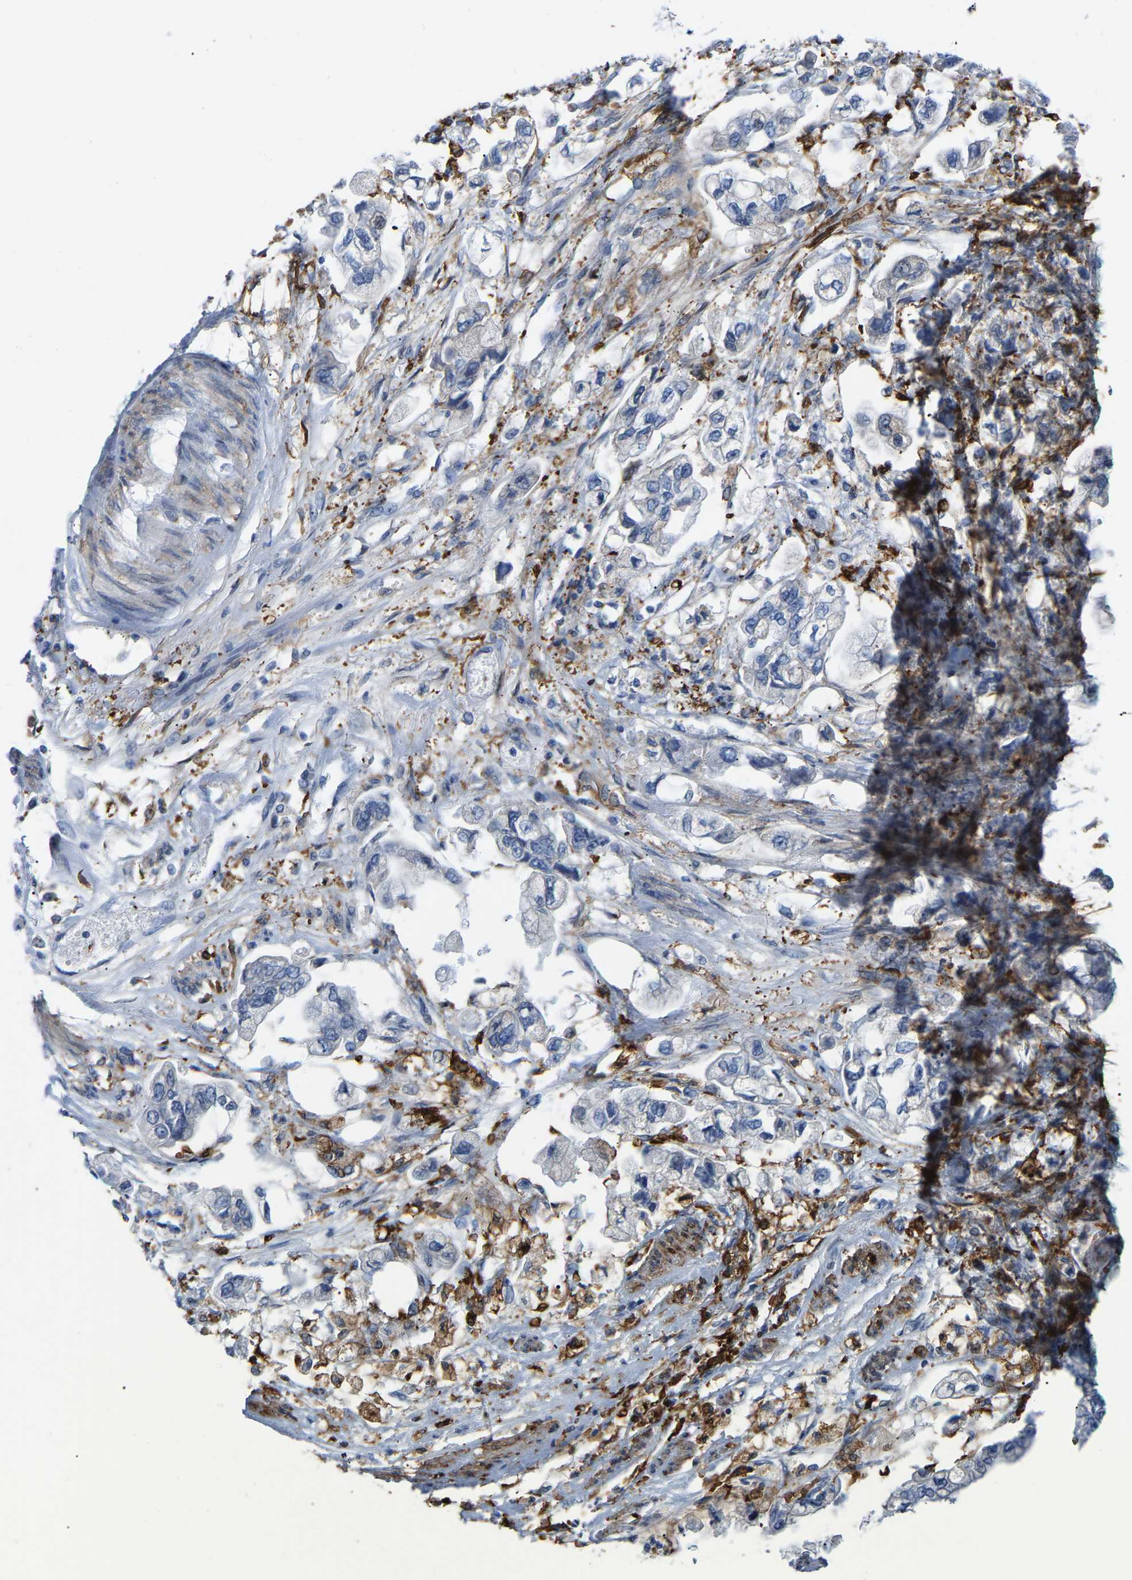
{"staining": {"intensity": "negative", "quantity": "none", "location": "none"}, "tissue": "stomach cancer", "cell_type": "Tumor cells", "image_type": "cancer", "snomed": [{"axis": "morphology", "description": "Normal tissue, NOS"}, {"axis": "morphology", "description": "Adenocarcinoma, NOS"}, {"axis": "topography", "description": "Stomach"}], "caption": "IHC photomicrograph of neoplastic tissue: human adenocarcinoma (stomach) stained with DAB (3,3'-diaminobenzidine) exhibits no significant protein positivity in tumor cells. (DAB (3,3'-diaminobenzidine) IHC with hematoxylin counter stain).", "gene": "ABTB2", "patient": {"sex": "male", "age": 62}}